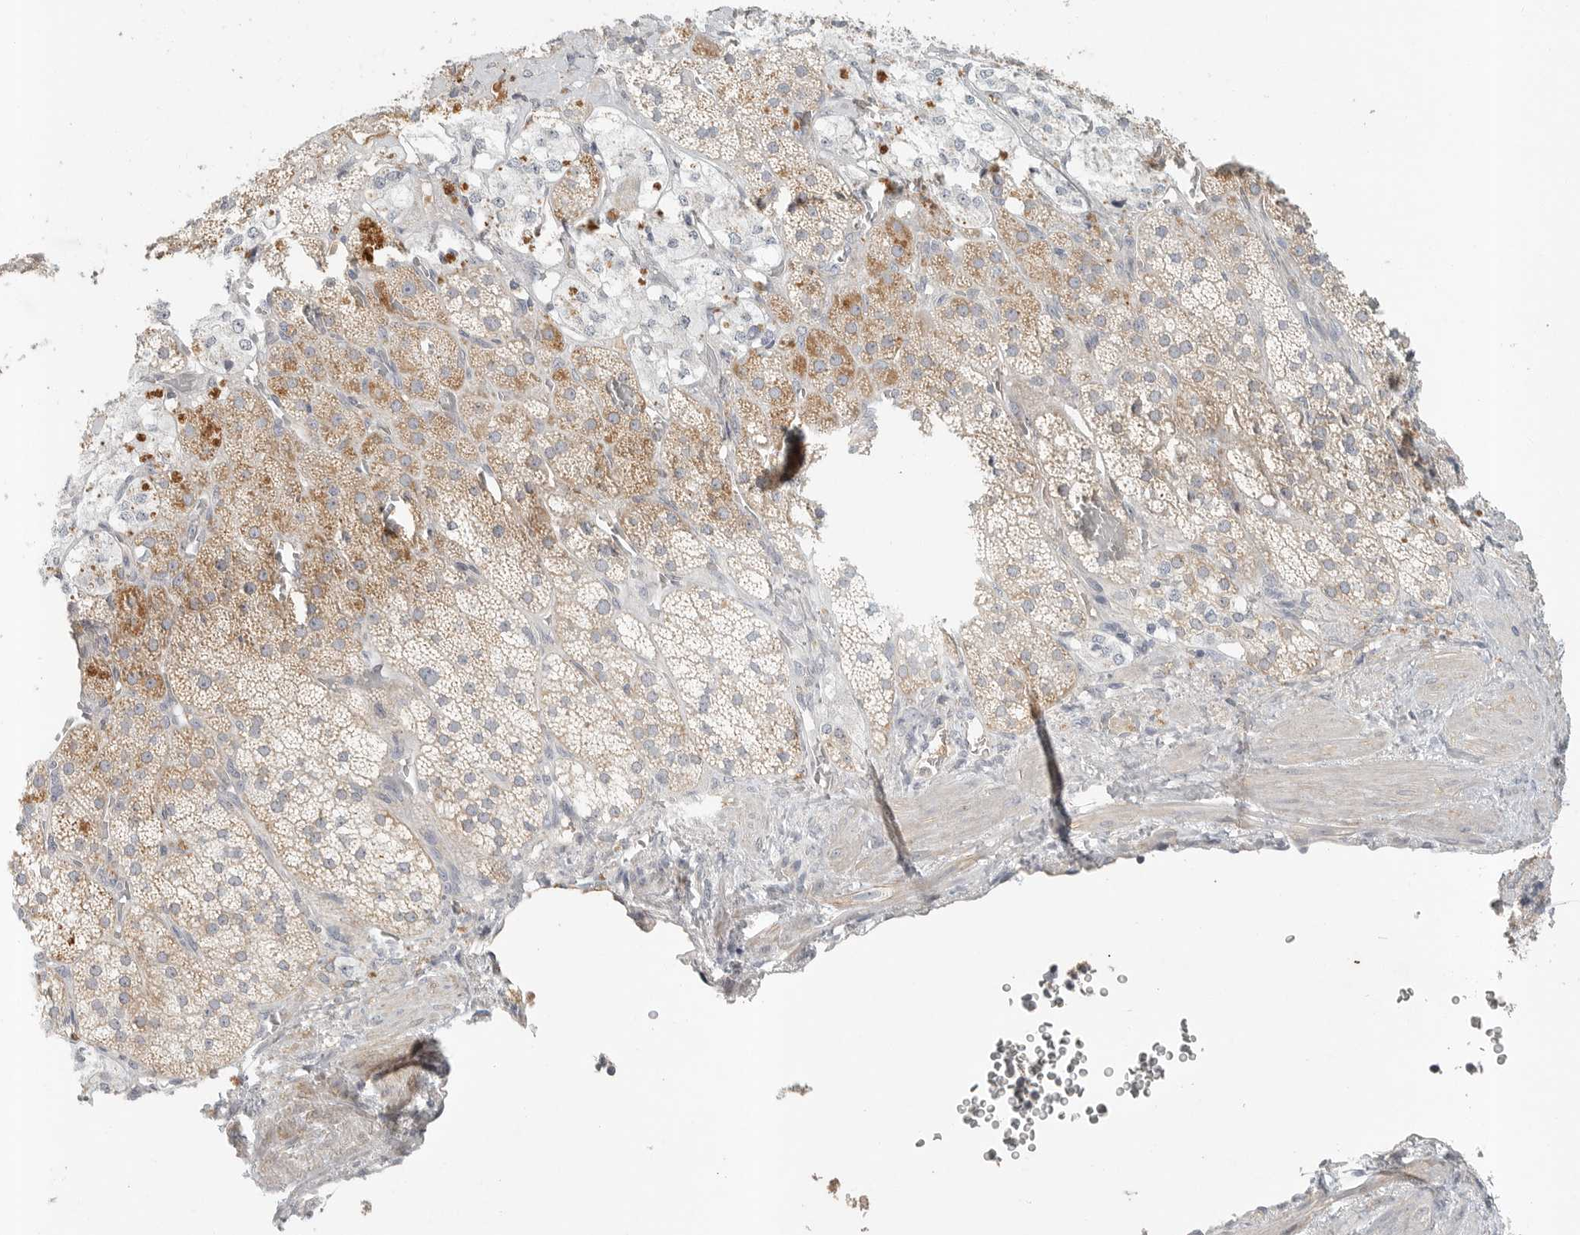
{"staining": {"intensity": "moderate", "quantity": "<25%", "location": "cytoplasmic/membranous"}, "tissue": "adrenal gland", "cell_type": "Glandular cells", "image_type": "normal", "snomed": [{"axis": "morphology", "description": "Normal tissue, NOS"}, {"axis": "topography", "description": "Adrenal gland"}], "caption": "About <25% of glandular cells in normal adrenal gland show moderate cytoplasmic/membranous protein expression as visualized by brown immunohistochemical staining.", "gene": "SLC25A36", "patient": {"sex": "male", "age": 57}}